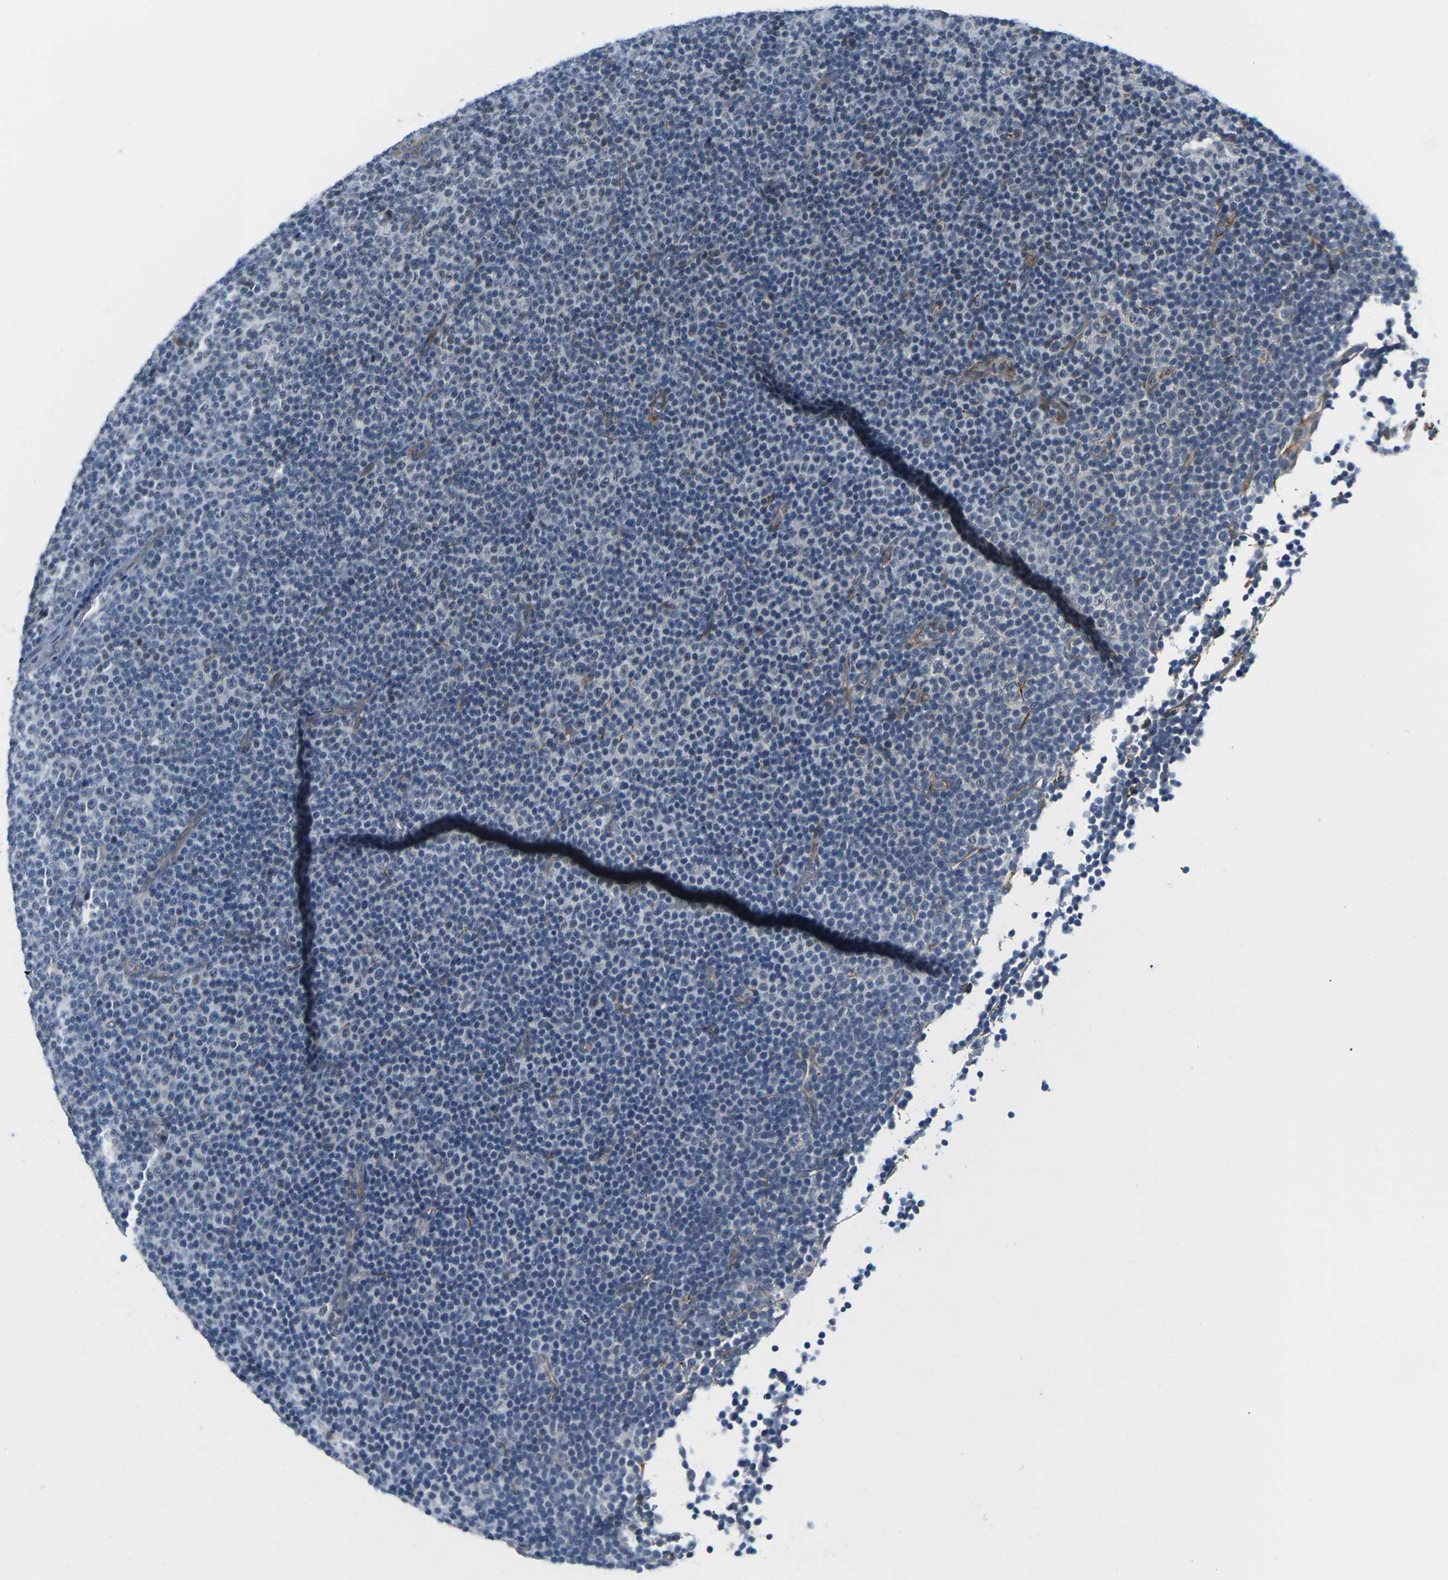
{"staining": {"intensity": "negative", "quantity": "none", "location": "none"}, "tissue": "lymphoma", "cell_type": "Tumor cells", "image_type": "cancer", "snomed": [{"axis": "morphology", "description": "Malignant lymphoma, non-Hodgkin's type, Low grade"}, {"axis": "topography", "description": "Lymph node"}], "caption": "The immunohistochemistry histopathology image has no significant staining in tumor cells of lymphoma tissue.", "gene": "PKP2", "patient": {"sex": "female", "age": 67}}